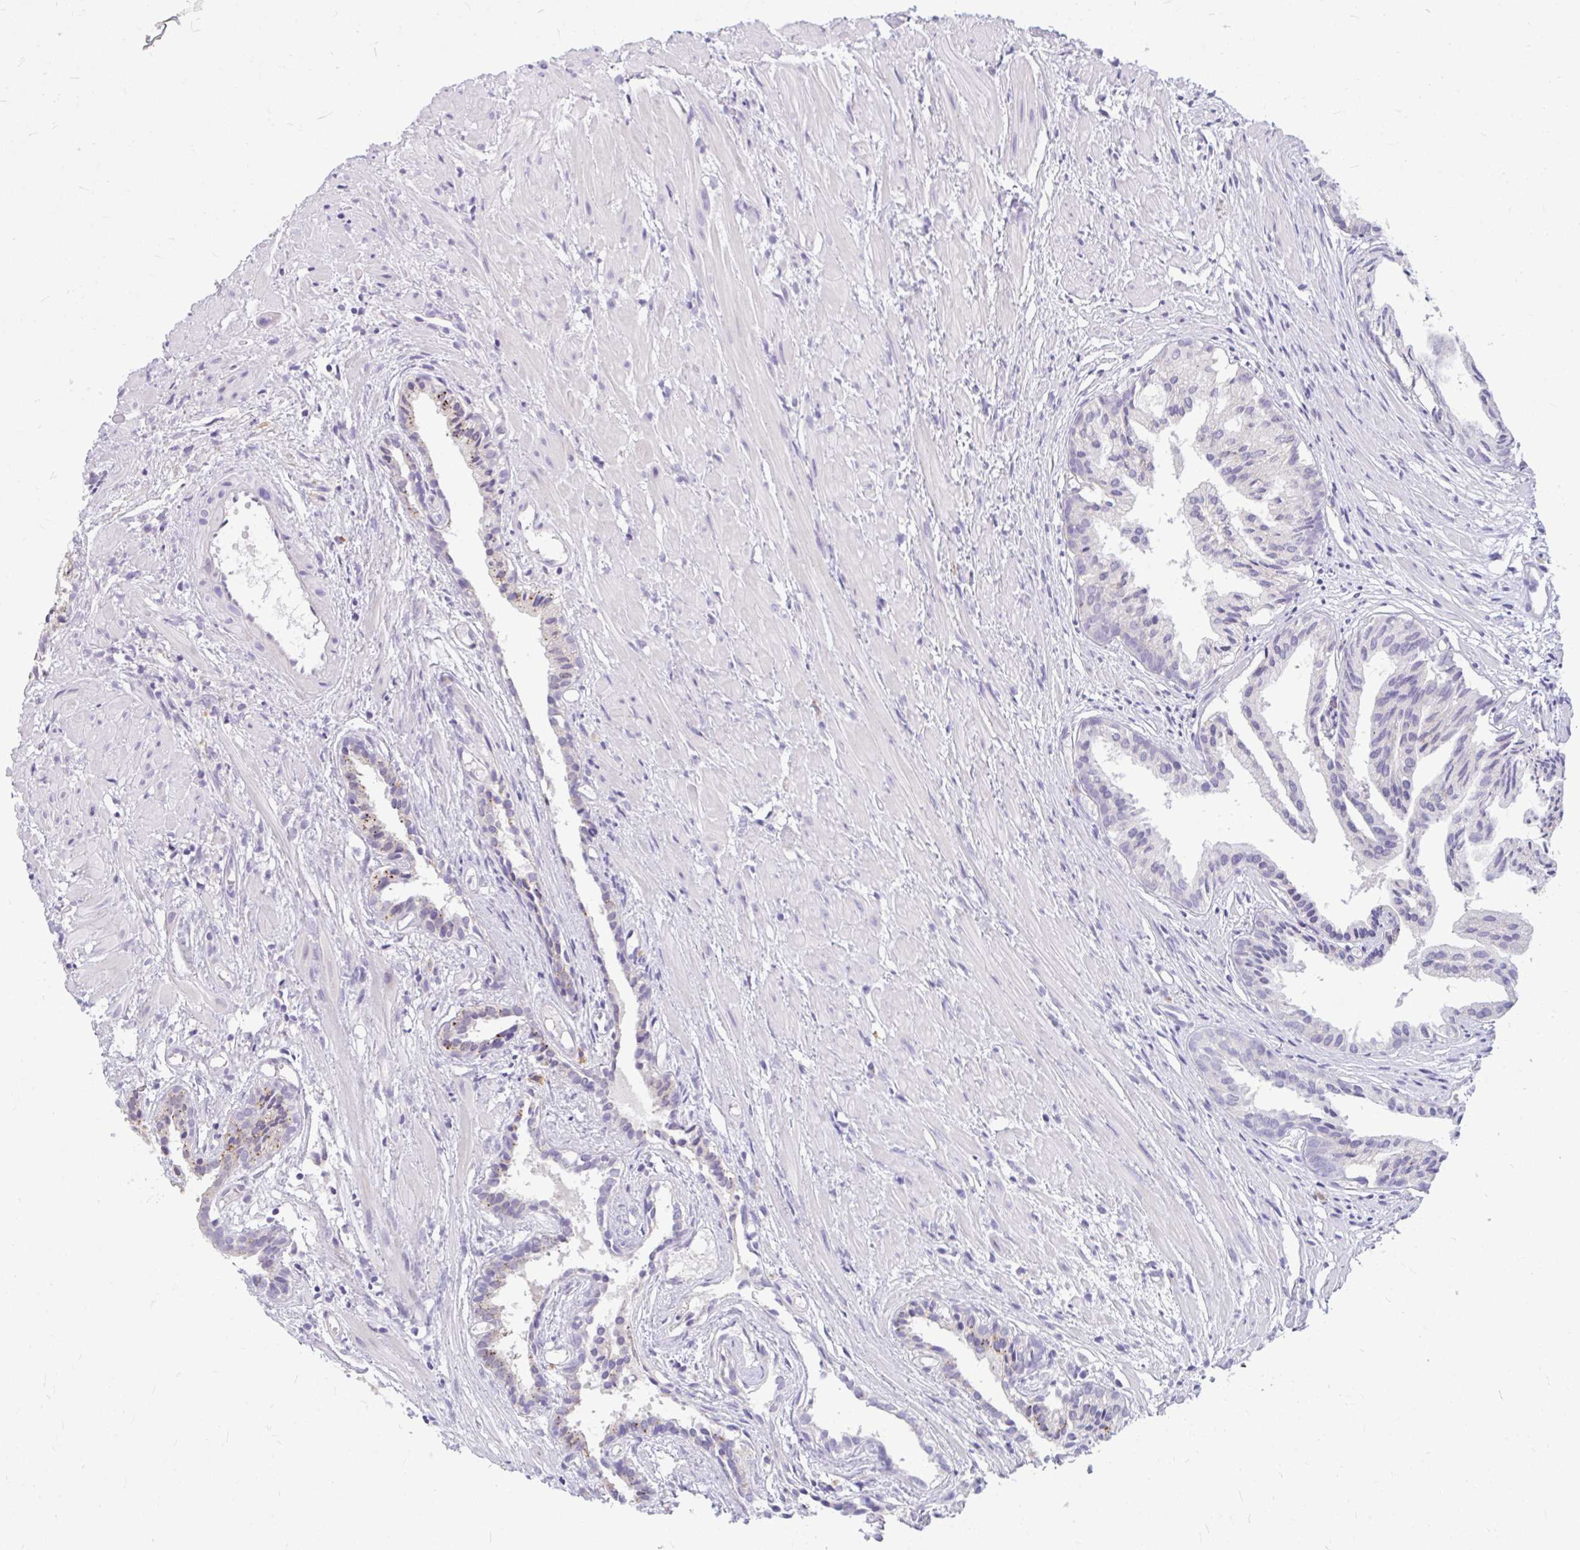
{"staining": {"intensity": "moderate", "quantity": "<25%", "location": "cytoplasmic/membranous"}, "tissue": "prostate cancer", "cell_type": "Tumor cells", "image_type": "cancer", "snomed": [{"axis": "morphology", "description": "Adenocarcinoma, High grade"}, {"axis": "topography", "description": "Prostate"}], "caption": "Moderate cytoplasmic/membranous protein expression is appreciated in about <25% of tumor cells in prostate cancer.", "gene": "ZSCAN25", "patient": {"sex": "male", "age": 58}}